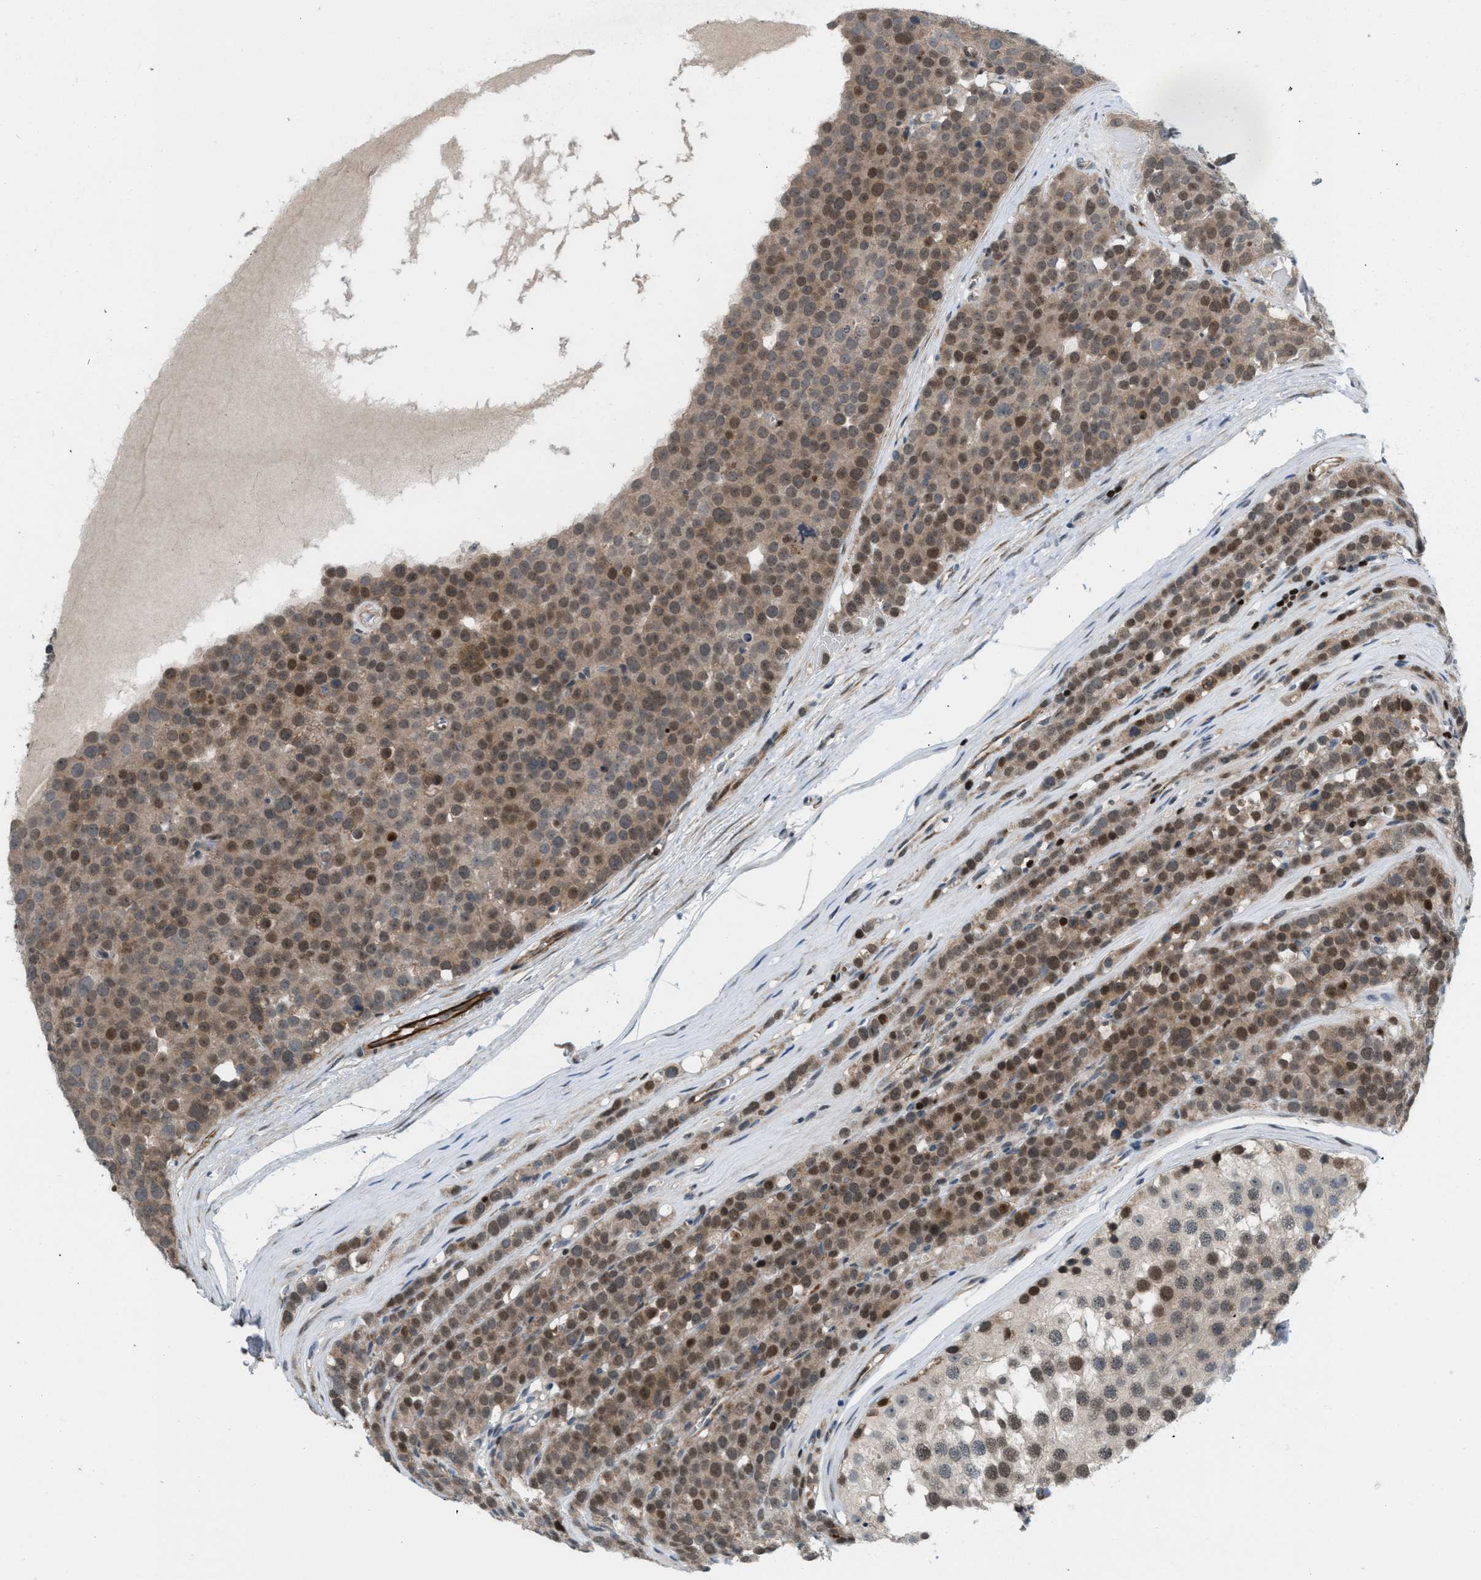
{"staining": {"intensity": "moderate", "quantity": "25%-75%", "location": "cytoplasmic/membranous,nuclear"}, "tissue": "testis cancer", "cell_type": "Tumor cells", "image_type": "cancer", "snomed": [{"axis": "morphology", "description": "Seminoma, NOS"}, {"axis": "topography", "description": "Testis"}], "caption": "Moderate cytoplasmic/membranous and nuclear protein expression is identified in approximately 25%-75% of tumor cells in testis cancer.", "gene": "ZNF276", "patient": {"sex": "male", "age": 71}}